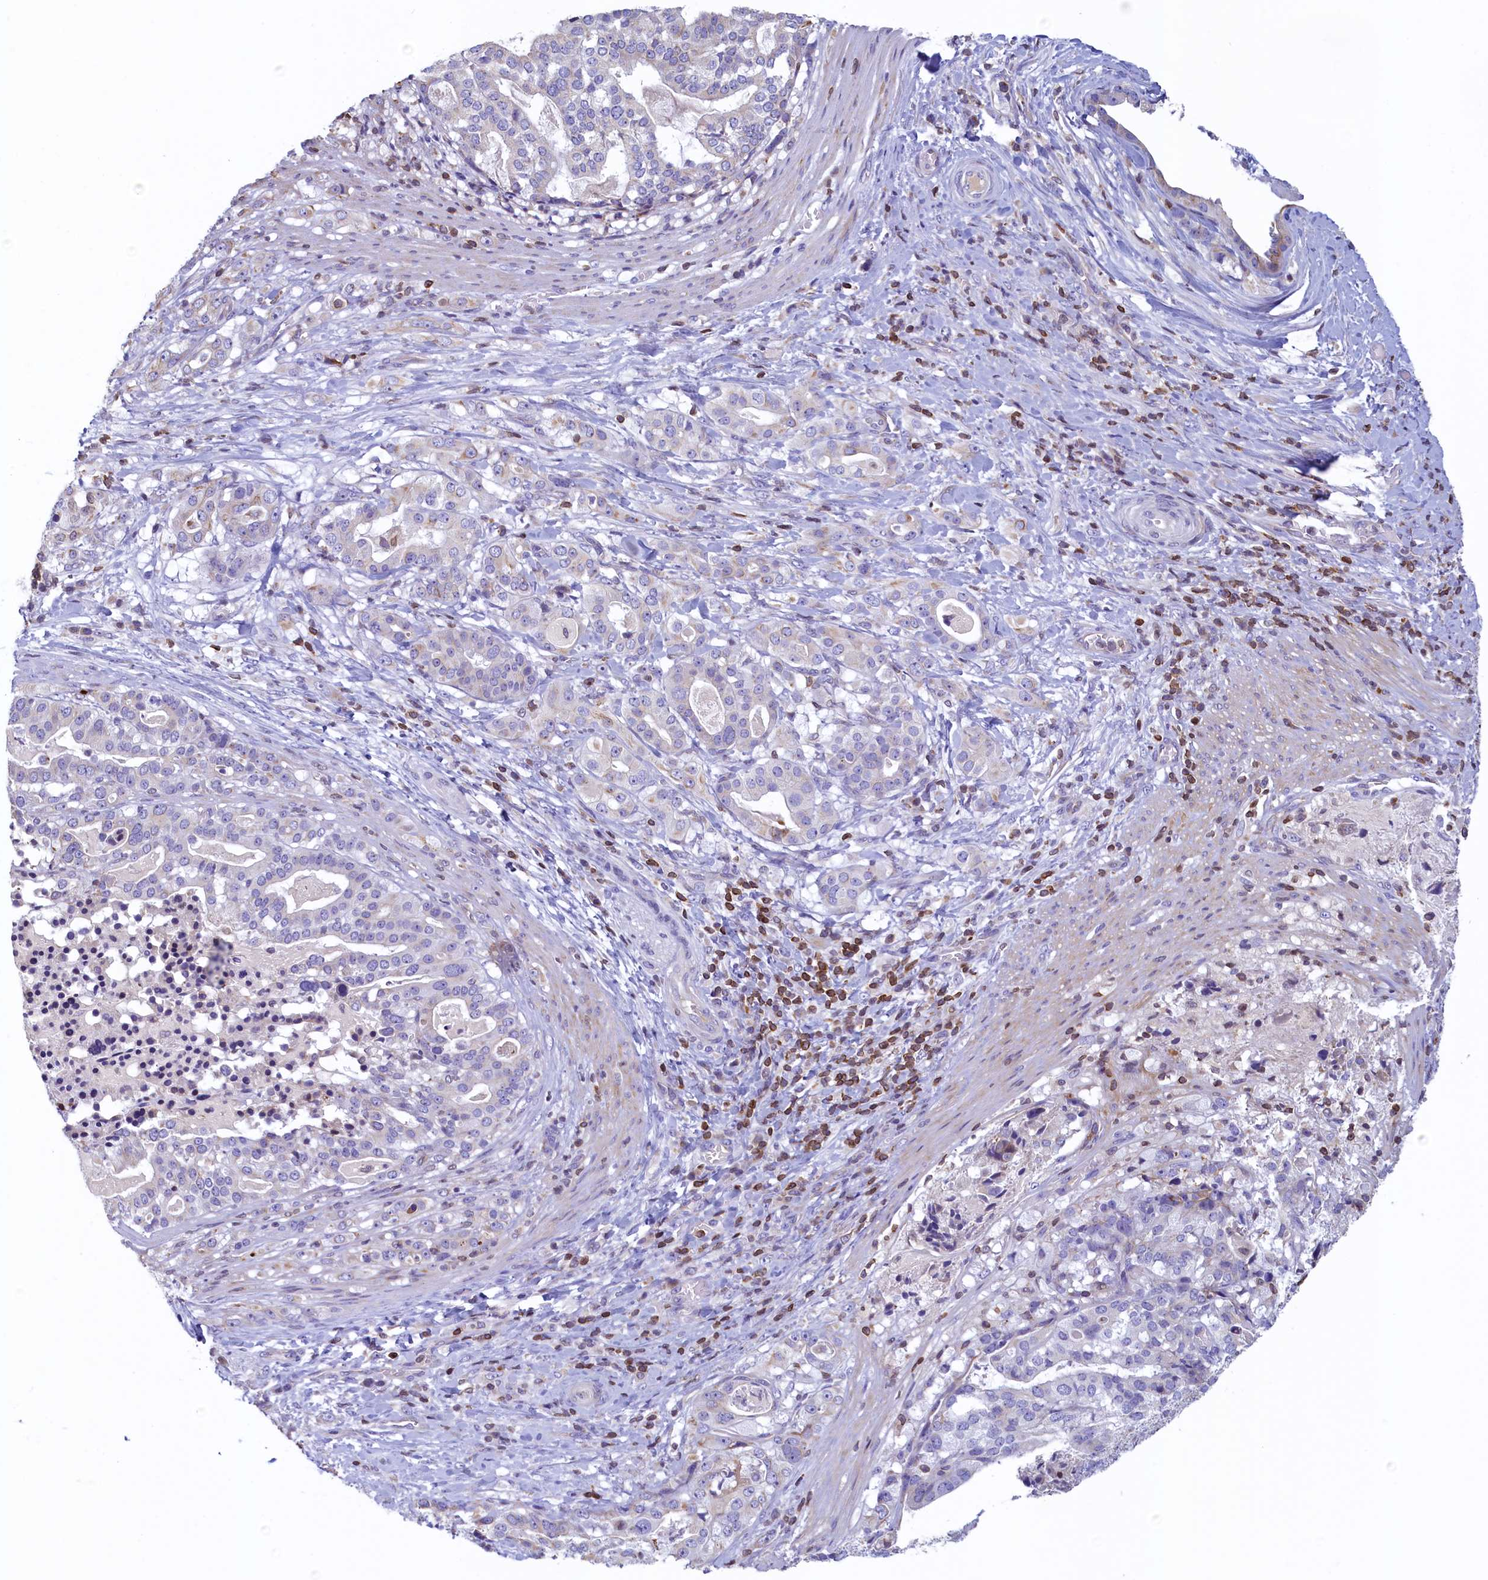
{"staining": {"intensity": "negative", "quantity": "none", "location": "none"}, "tissue": "stomach cancer", "cell_type": "Tumor cells", "image_type": "cancer", "snomed": [{"axis": "morphology", "description": "Adenocarcinoma, NOS"}, {"axis": "topography", "description": "Stomach"}], "caption": "DAB immunohistochemical staining of human stomach adenocarcinoma exhibits no significant staining in tumor cells. (DAB (3,3'-diaminobenzidine) immunohistochemistry, high magnification).", "gene": "TRAF3IP3", "patient": {"sex": "male", "age": 48}}